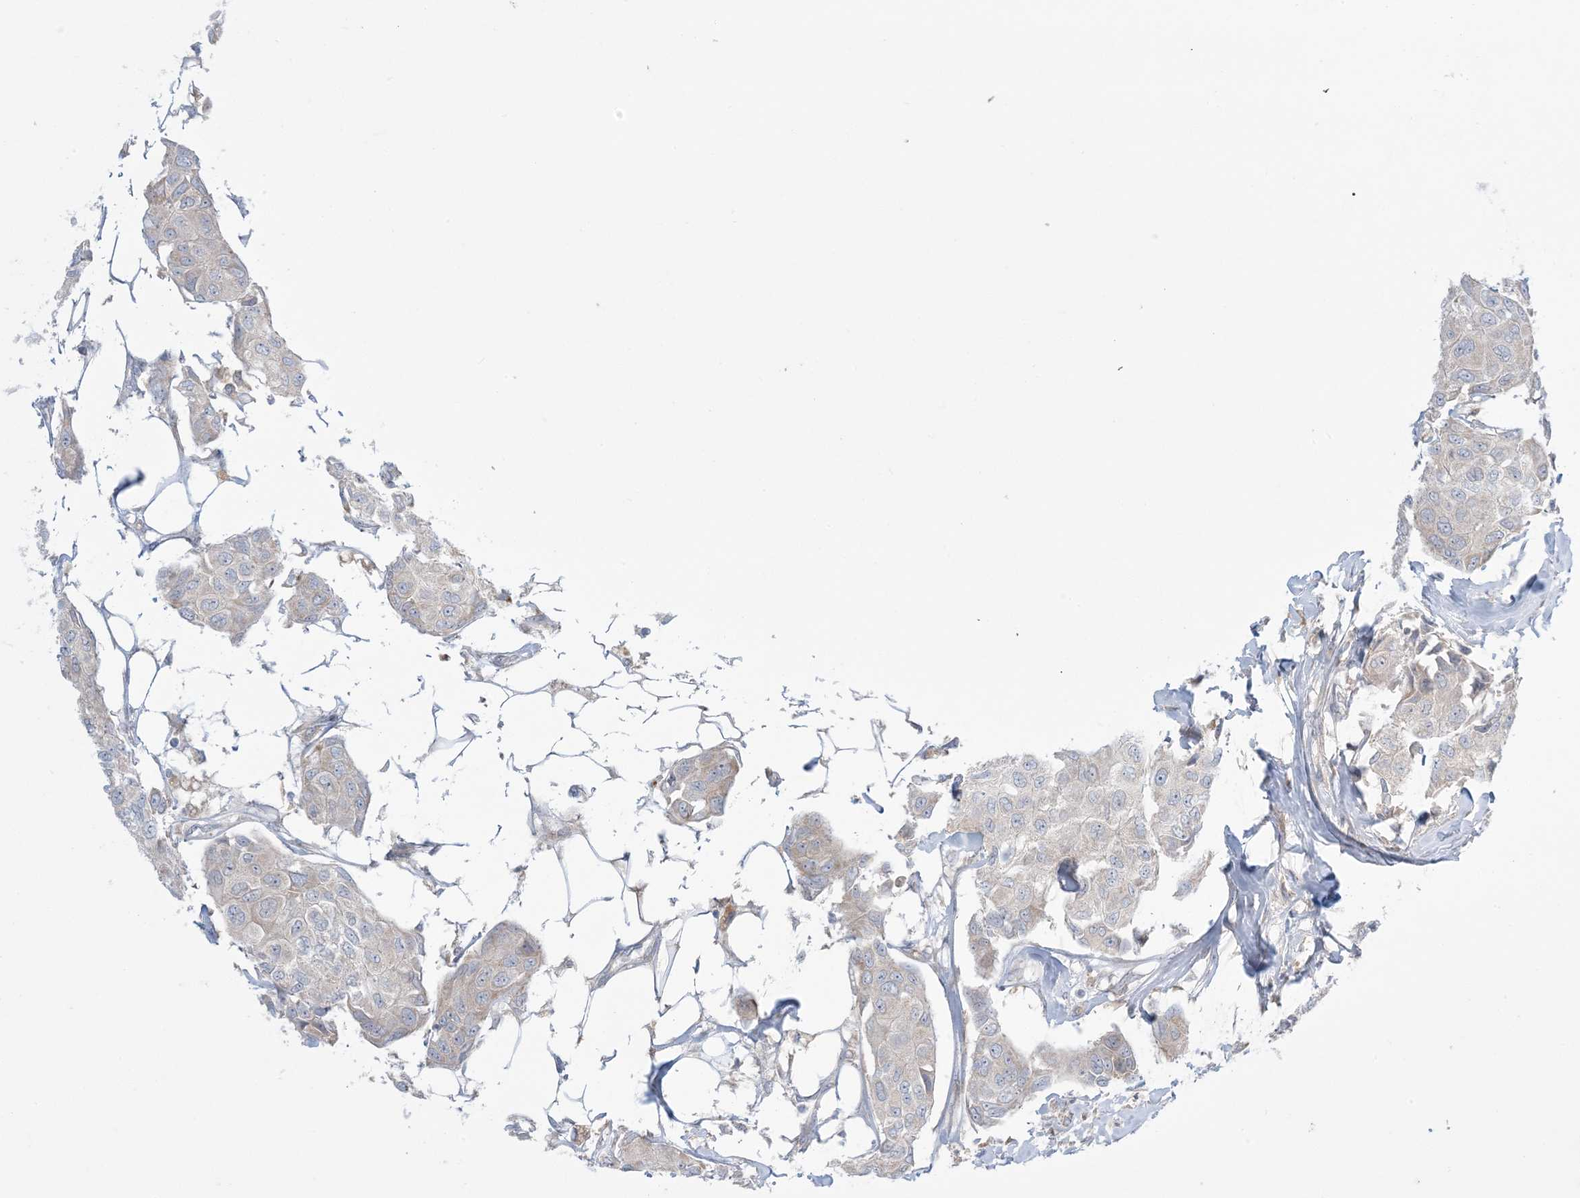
{"staining": {"intensity": "negative", "quantity": "none", "location": "none"}, "tissue": "breast cancer", "cell_type": "Tumor cells", "image_type": "cancer", "snomed": [{"axis": "morphology", "description": "Duct carcinoma"}, {"axis": "topography", "description": "Breast"}], "caption": "There is no significant positivity in tumor cells of intraductal carcinoma (breast).", "gene": "MMGT1", "patient": {"sex": "female", "age": 80}}